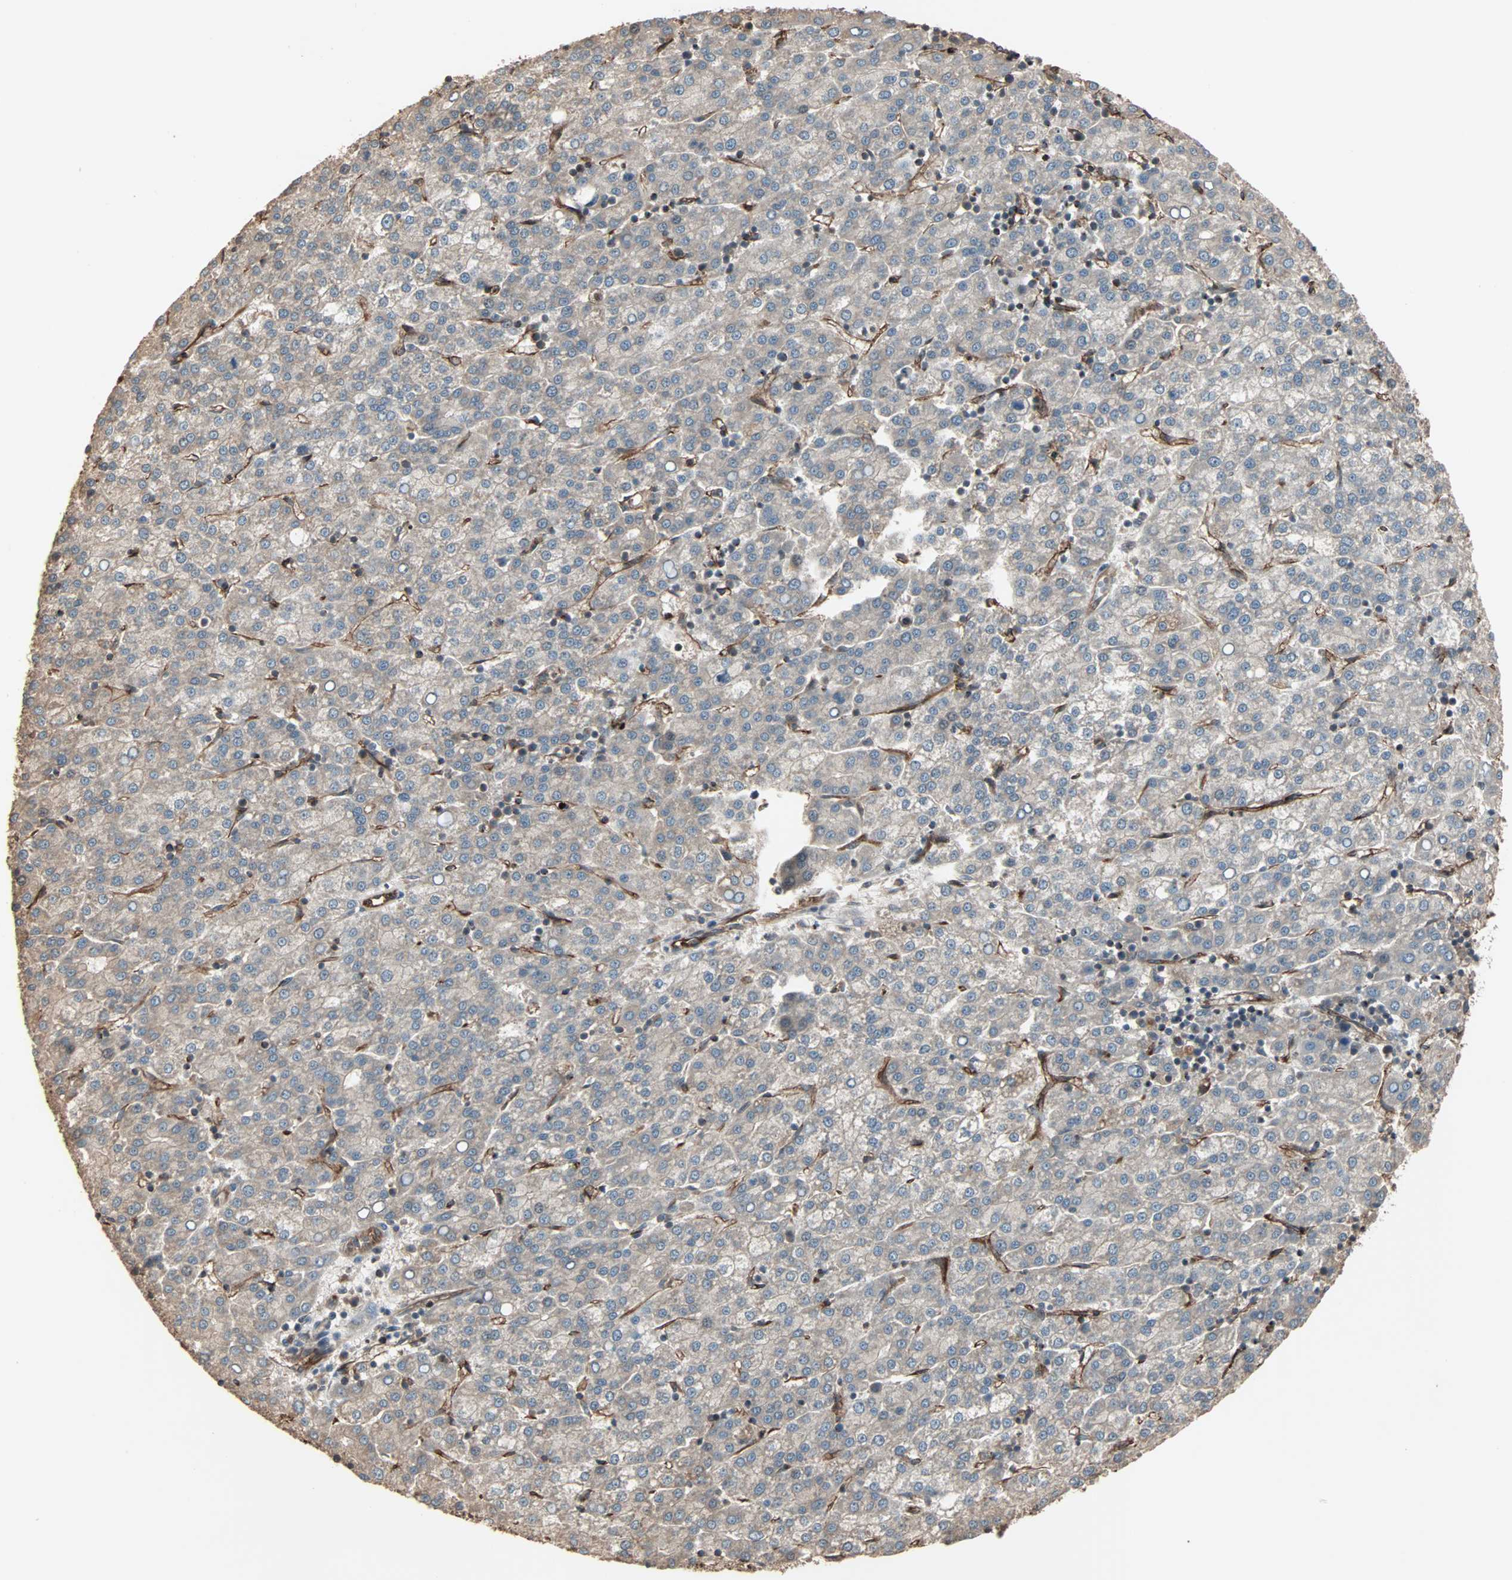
{"staining": {"intensity": "weak", "quantity": "25%-75%", "location": "cytoplasmic/membranous"}, "tissue": "liver cancer", "cell_type": "Tumor cells", "image_type": "cancer", "snomed": [{"axis": "morphology", "description": "Carcinoma, Hepatocellular, NOS"}, {"axis": "topography", "description": "Liver"}], "caption": "Immunohistochemical staining of human liver cancer (hepatocellular carcinoma) demonstrates weak cytoplasmic/membranous protein expression in about 25%-75% of tumor cells. The protein of interest is shown in brown color, while the nuclei are stained blue.", "gene": "CALCRL", "patient": {"sex": "female", "age": 58}}